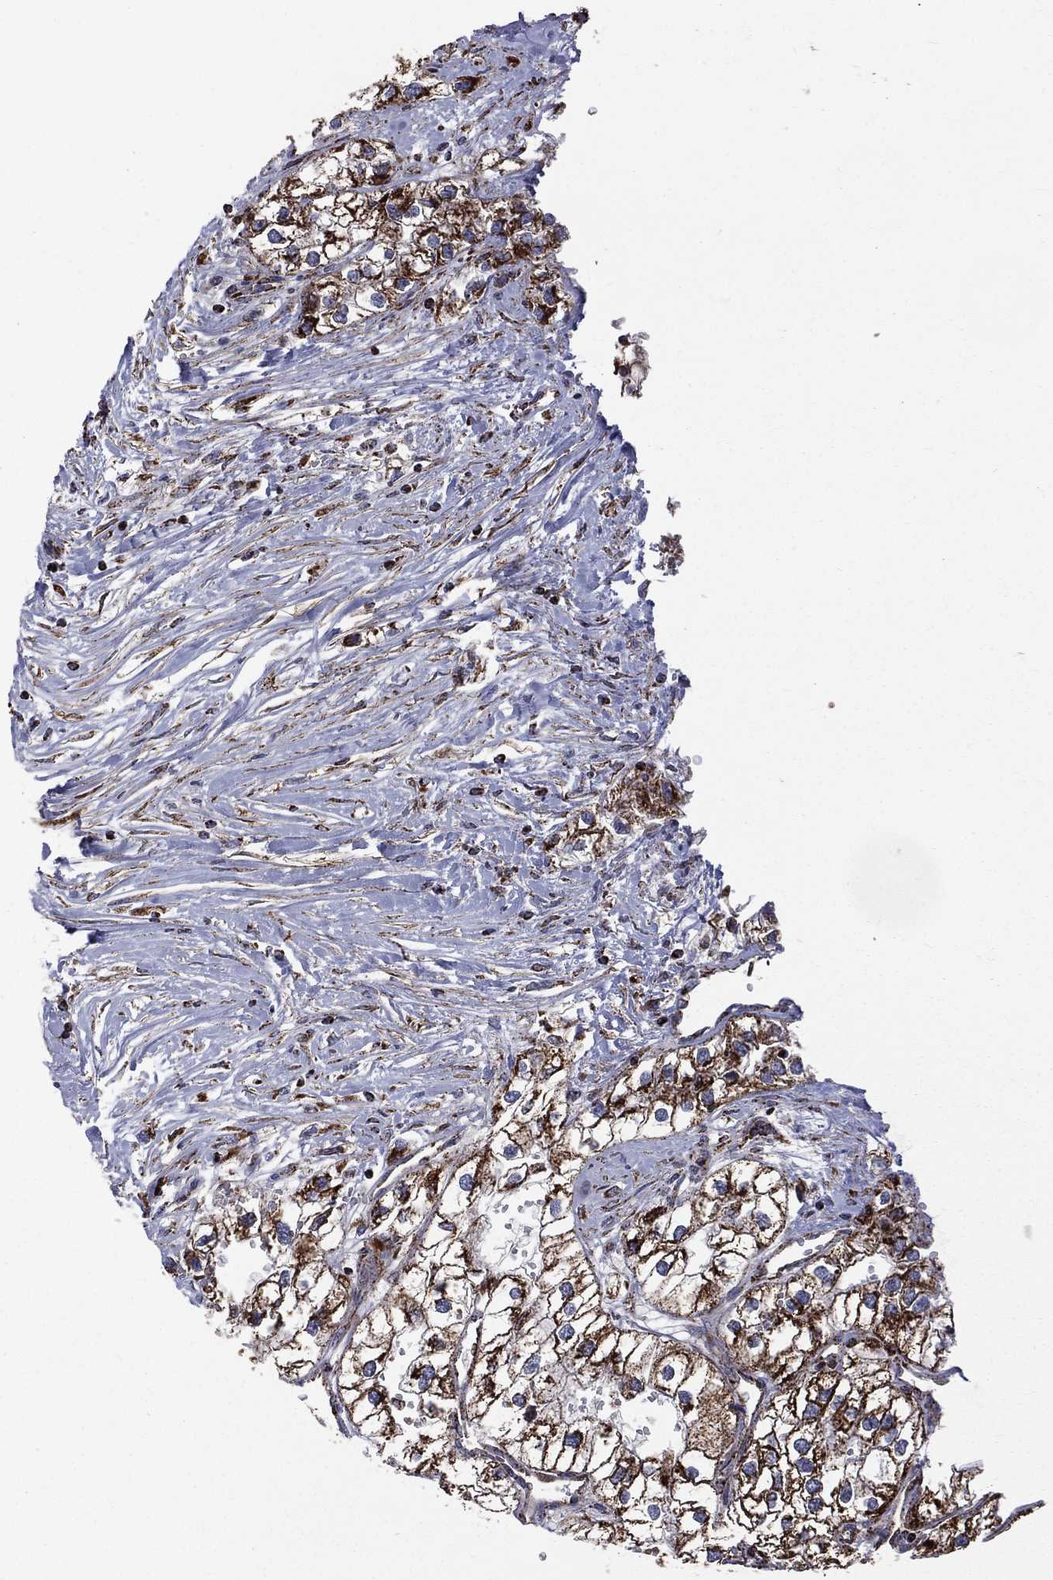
{"staining": {"intensity": "strong", "quantity": ">75%", "location": "cytoplasmic/membranous"}, "tissue": "renal cancer", "cell_type": "Tumor cells", "image_type": "cancer", "snomed": [{"axis": "morphology", "description": "Adenocarcinoma, NOS"}, {"axis": "topography", "description": "Kidney"}], "caption": "Immunohistochemistry (IHC) (DAB (3,3'-diaminobenzidine)) staining of human renal cancer (adenocarcinoma) demonstrates strong cytoplasmic/membranous protein expression in approximately >75% of tumor cells.", "gene": "GOT2", "patient": {"sex": "male", "age": 59}}